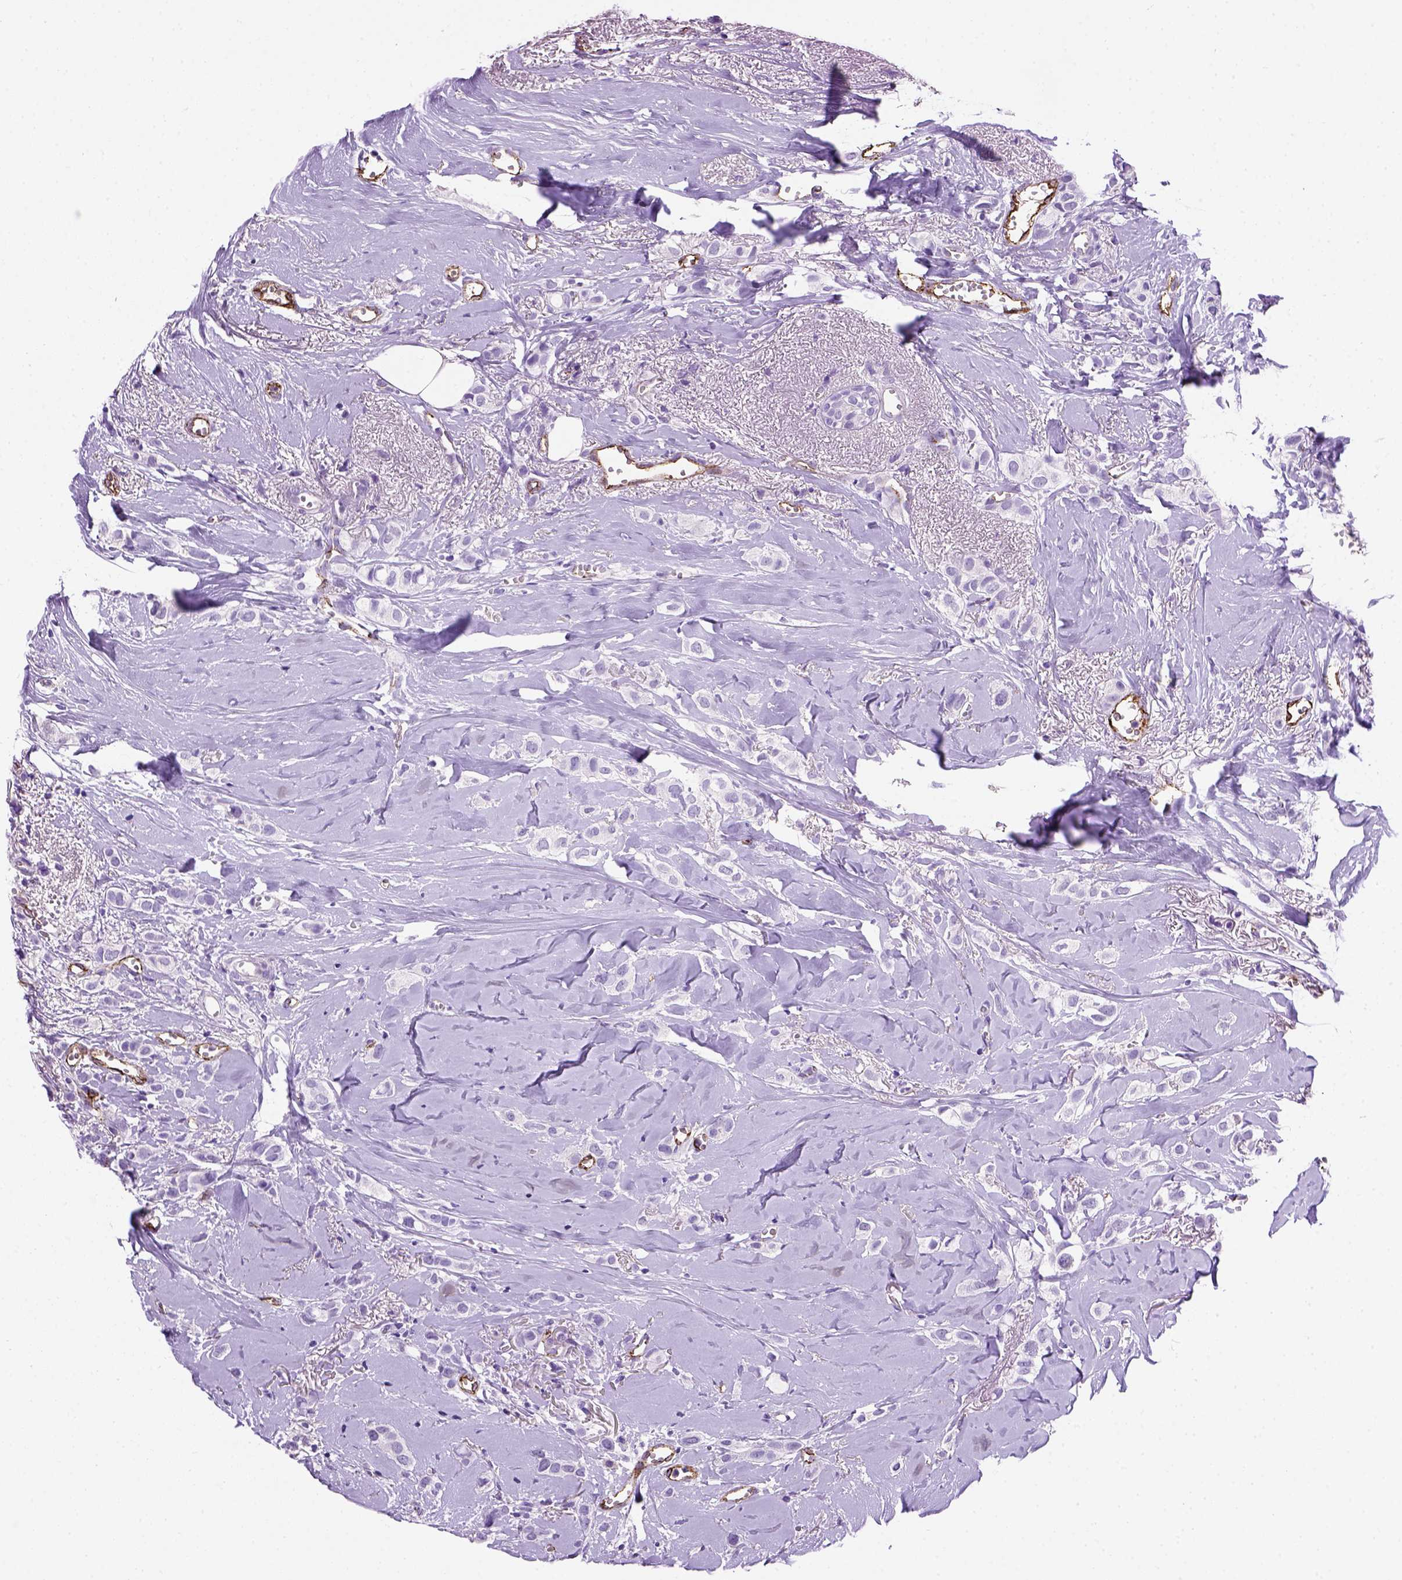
{"staining": {"intensity": "negative", "quantity": "none", "location": "none"}, "tissue": "breast cancer", "cell_type": "Tumor cells", "image_type": "cancer", "snomed": [{"axis": "morphology", "description": "Duct carcinoma"}, {"axis": "topography", "description": "Breast"}], "caption": "A photomicrograph of human breast intraductal carcinoma is negative for staining in tumor cells. Brightfield microscopy of immunohistochemistry (IHC) stained with DAB (brown) and hematoxylin (blue), captured at high magnification.", "gene": "VWF", "patient": {"sex": "female", "age": 85}}